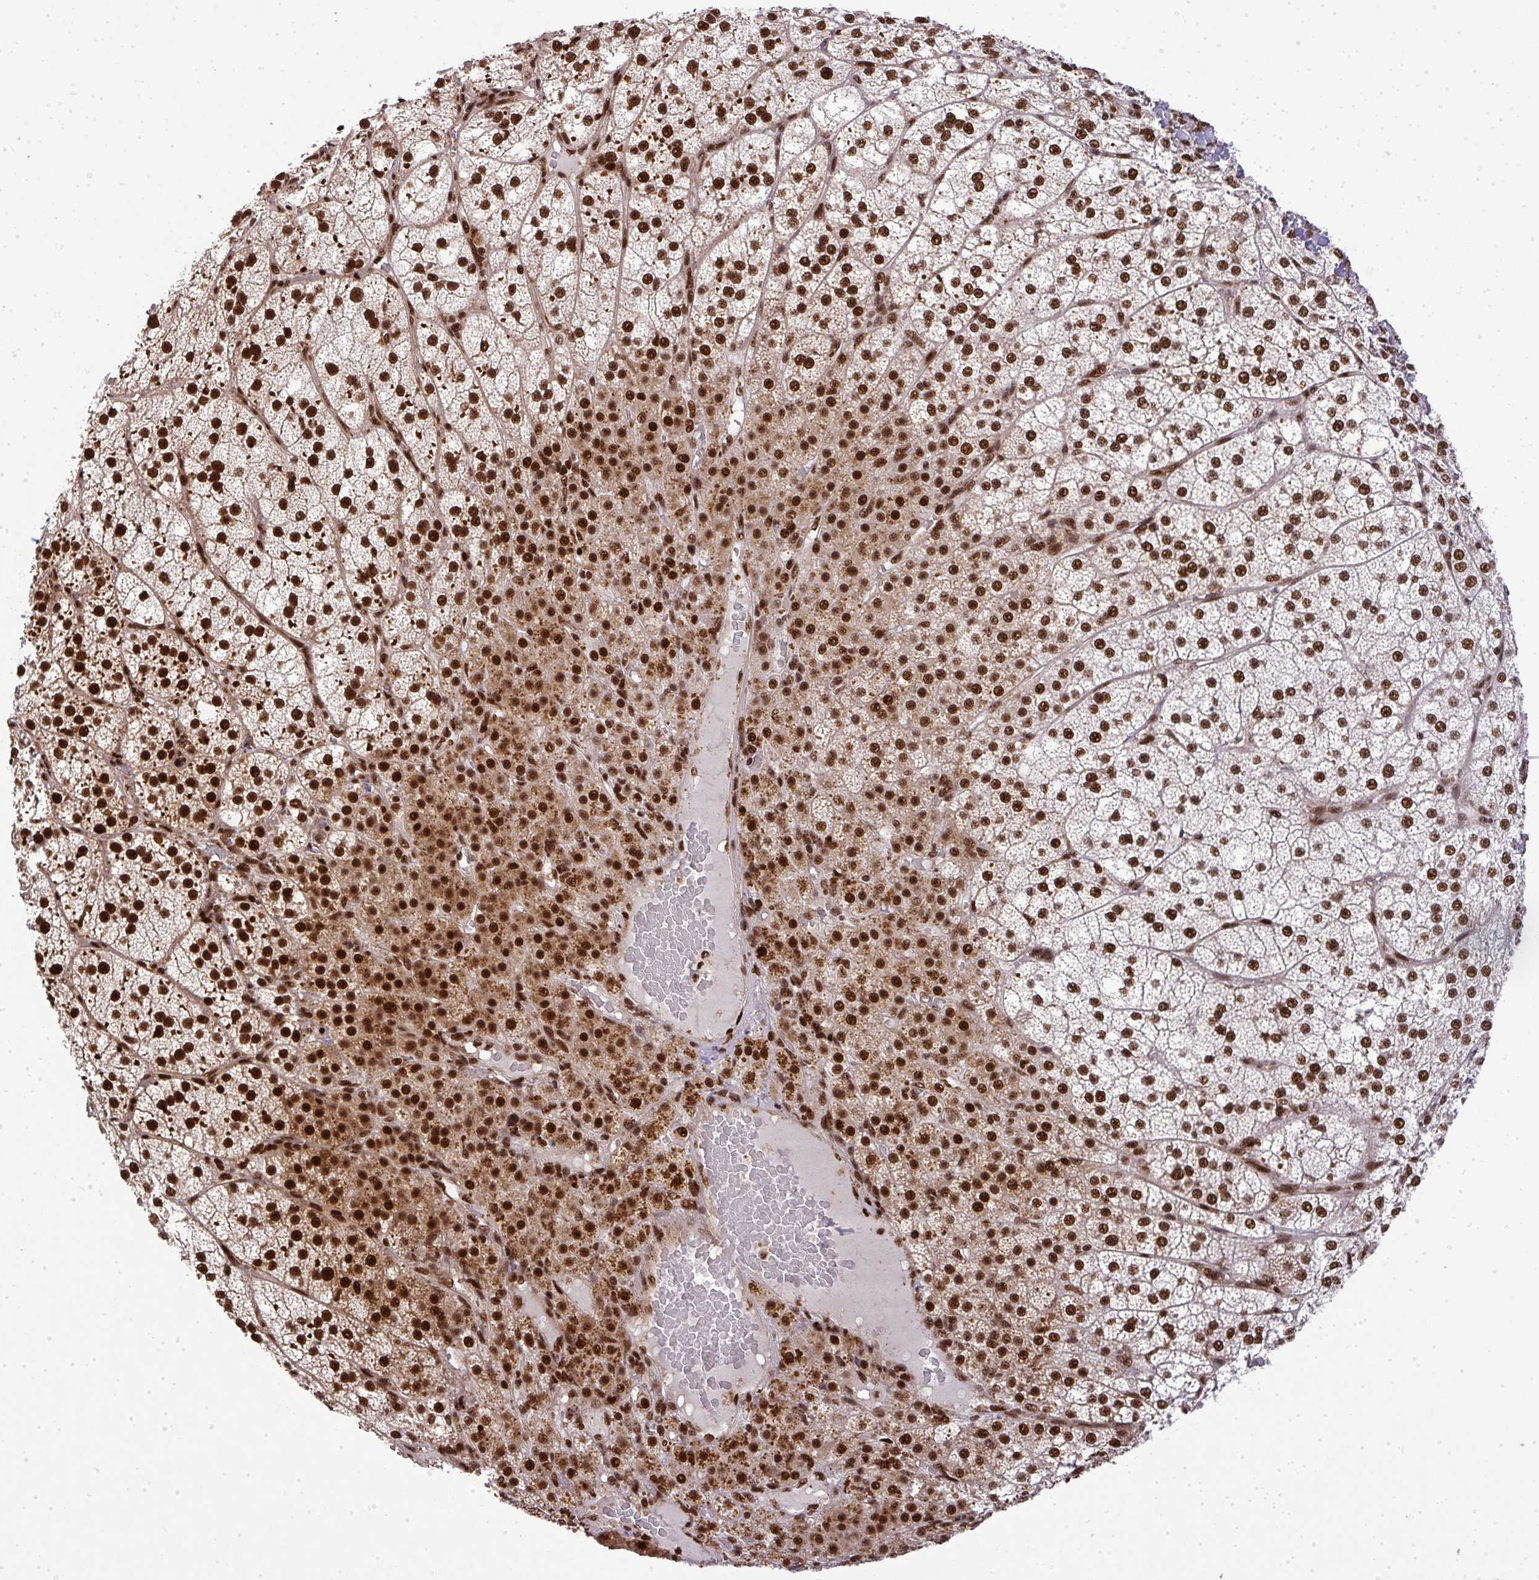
{"staining": {"intensity": "strong", "quantity": ">75%", "location": "cytoplasmic/membranous,nuclear"}, "tissue": "adrenal gland", "cell_type": "Glandular cells", "image_type": "normal", "snomed": [{"axis": "morphology", "description": "Normal tissue, NOS"}, {"axis": "topography", "description": "Adrenal gland"}], "caption": "Protein expression analysis of benign adrenal gland reveals strong cytoplasmic/membranous,nuclear positivity in about >75% of glandular cells.", "gene": "U2AF1L4", "patient": {"sex": "female", "age": 60}}